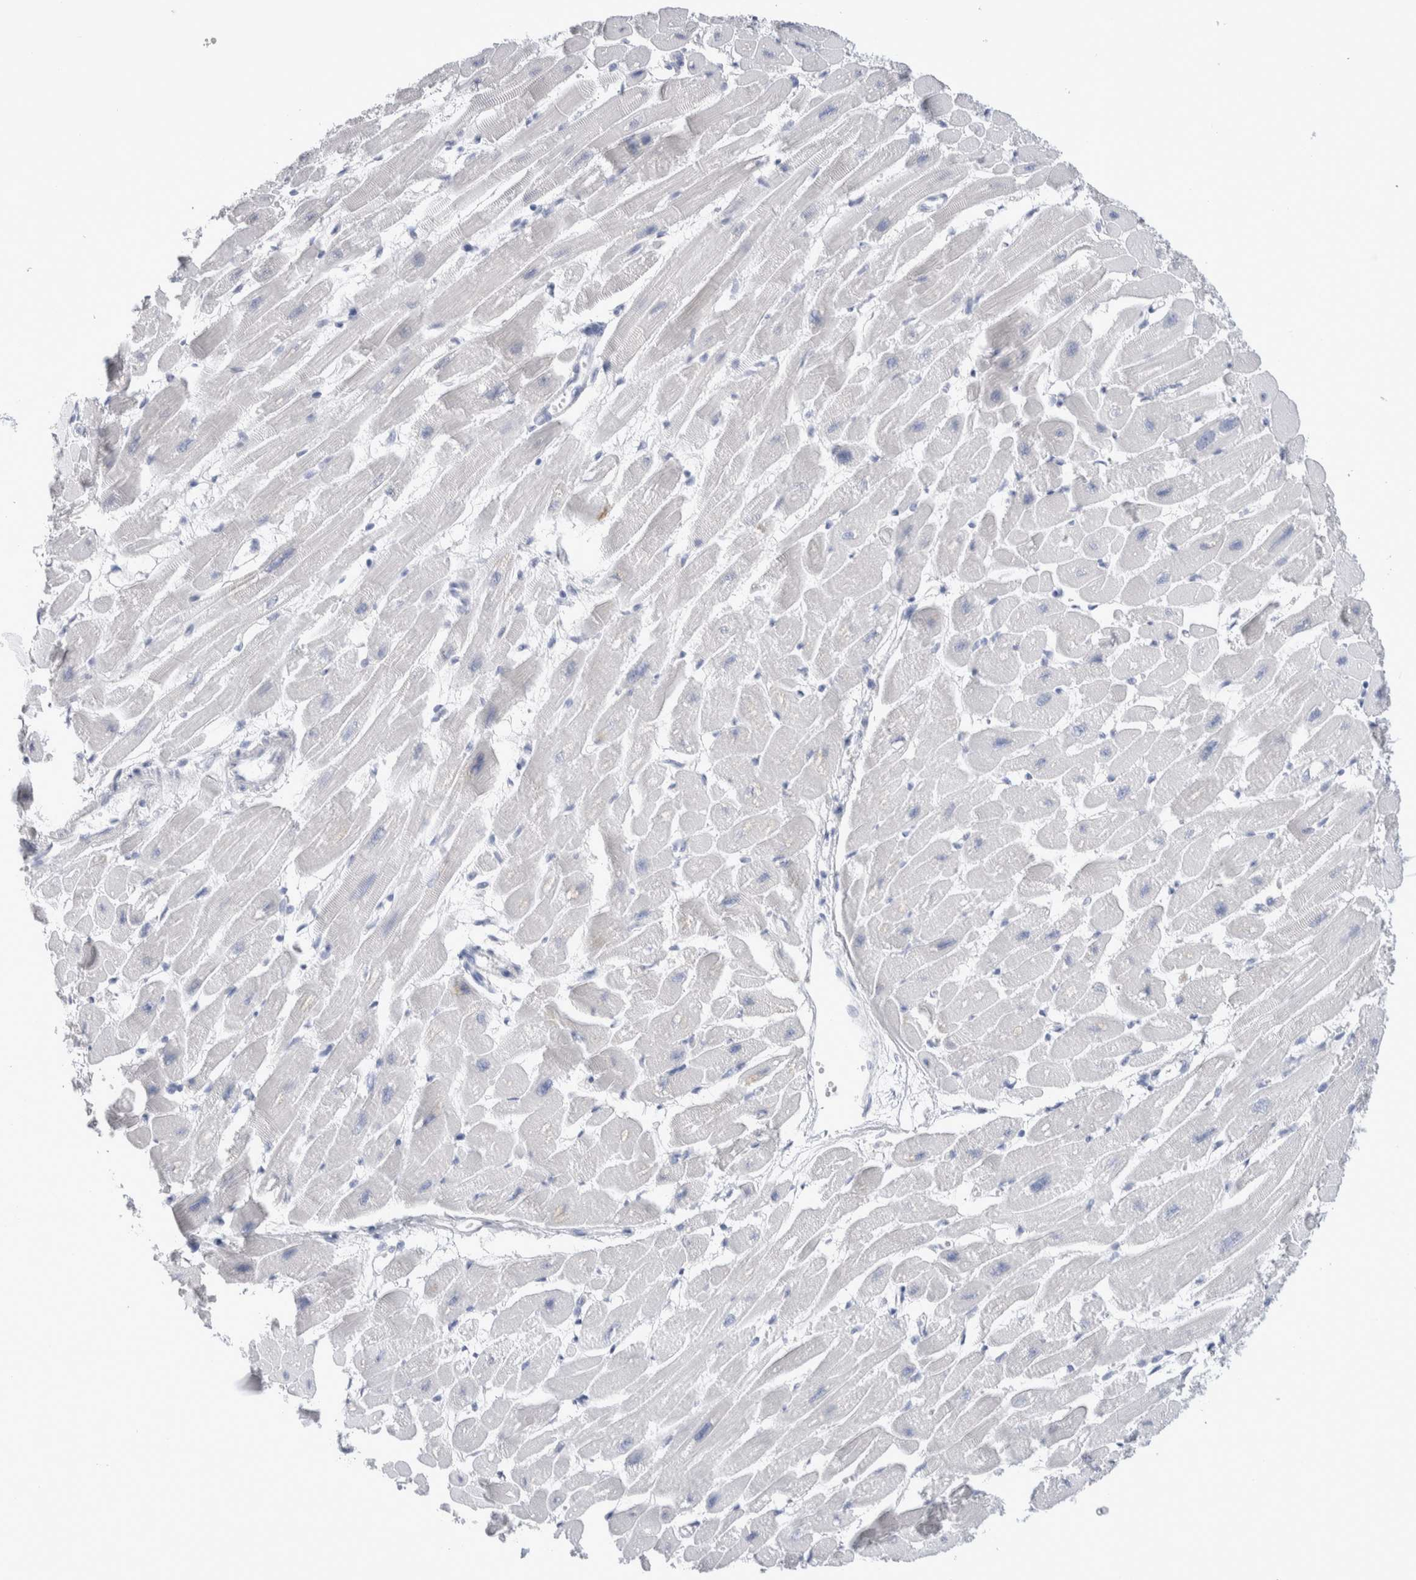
{"staining": {"intensity": "negative", "quantity": "none", "location": "none"}, "tissue": "heart muscle", "cell_type": "Cardiomyocytes", "image_type": "normal", "snomed": [{"axis": "morphology", "description": "Normal tissue, NOS"}, {"axis": "topography", "description": "Heart"}], "caption": "Immunohistochemistry histopathology image of benign heart muscle: human heart muscle stained with DAB exhibits no significant protein positivity in cardiomyocytes. Brightfield microscopy of immunohistochemistry (IHC) stained with DAB (brown) and hematoxylin (blue), captured at high magnification.", "gene": "GDA", "patient": {"sex": "female", "age": 54}}